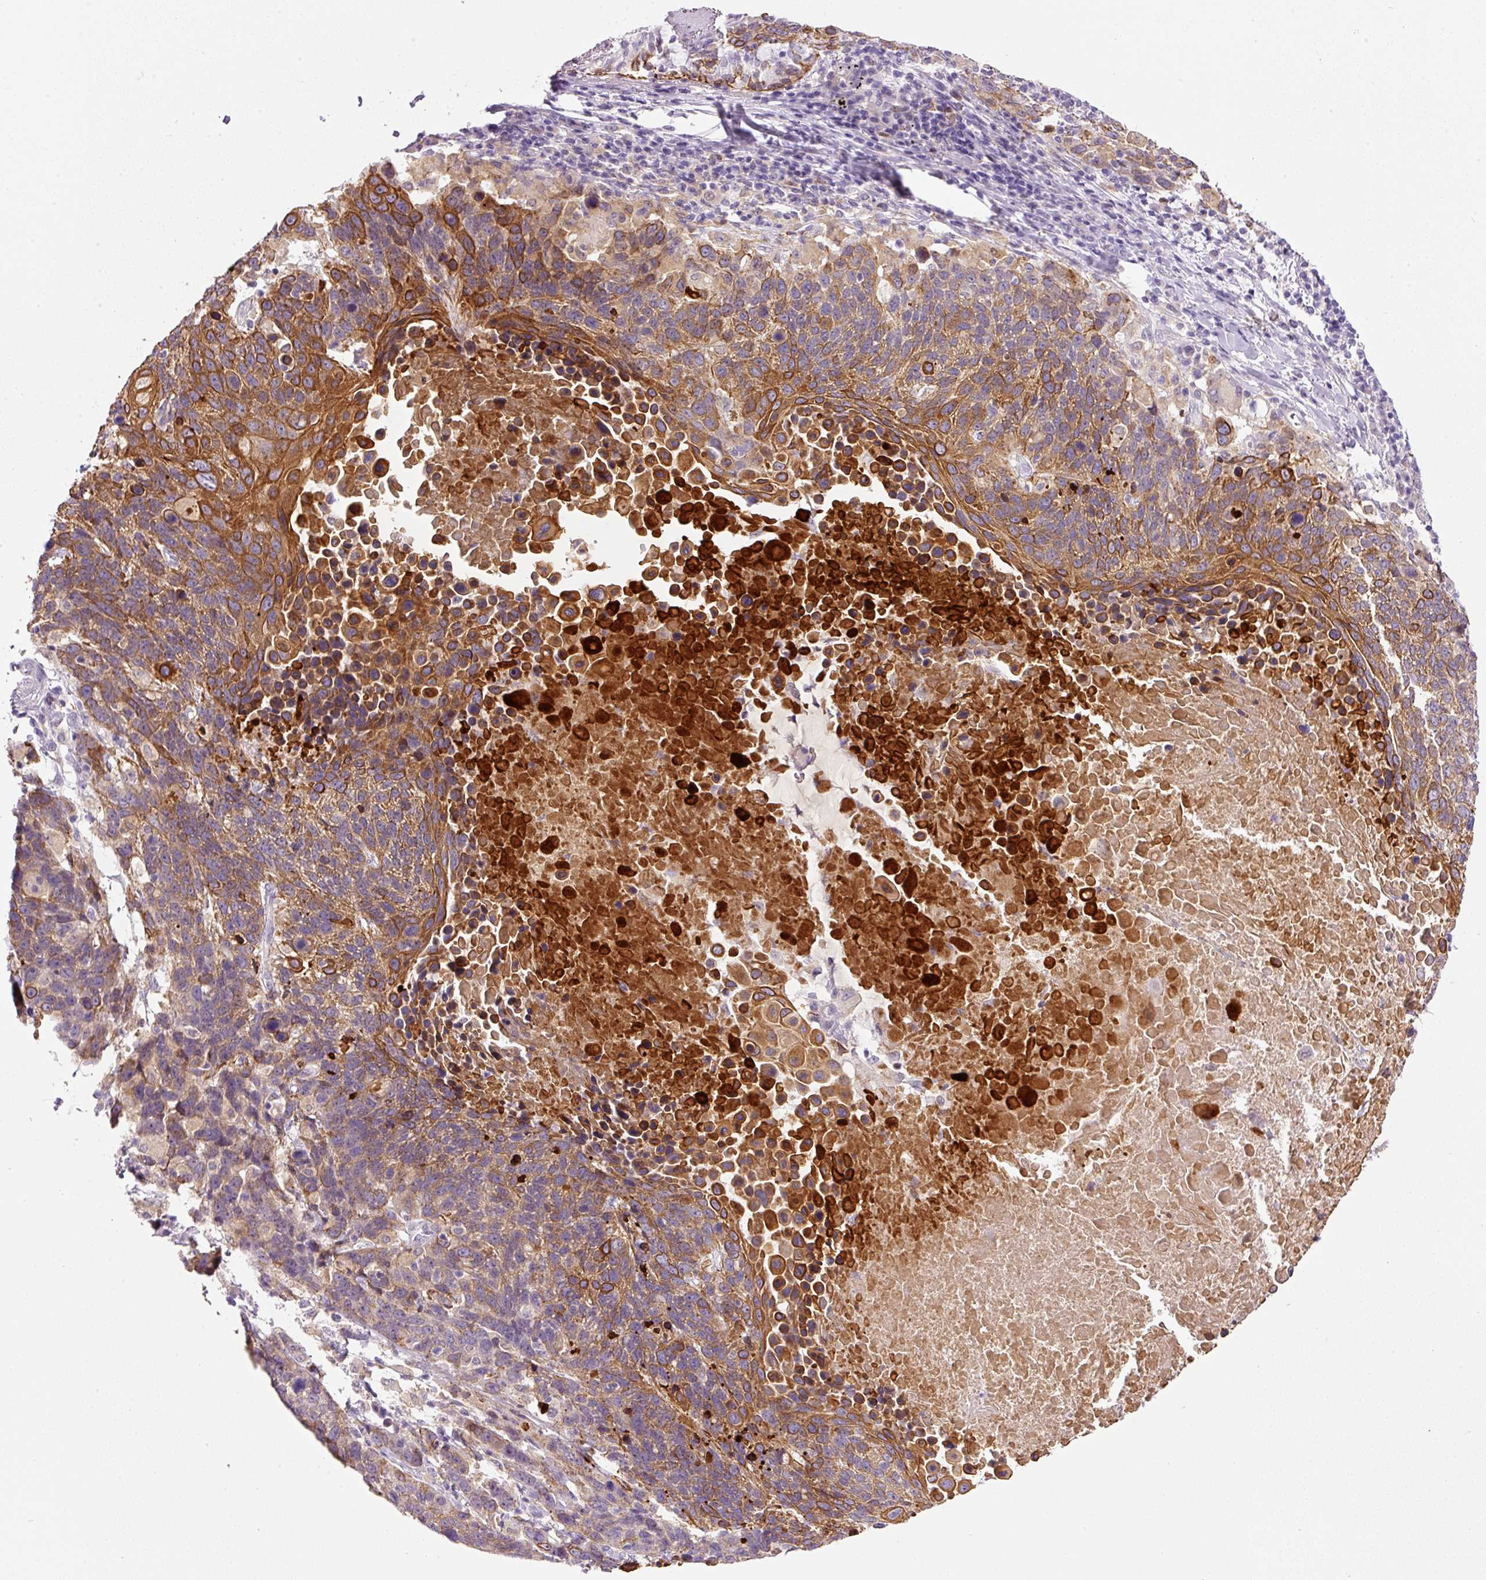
{"staining": {"intensity": "moderate", "quantity": ">75%", "location": "cytoplasmic/membranous"}, "tissue": "lung cancer", "cell_type": "Tumor cells", "image_type": "cancer", "snomed": [{"axis": "morphology", "description": "Squamous cell carcinoma, NOS"}, {"axis": "topography", "description": "Lung"}], "caption": "This is an image of IHC staining of squamous cell carcinoma (lung), which shows moderate positivity in the cytoplasmic/membranous of tumor cells.", "gene": "SRC", "patient": {"sex": "male", "age": 66}}